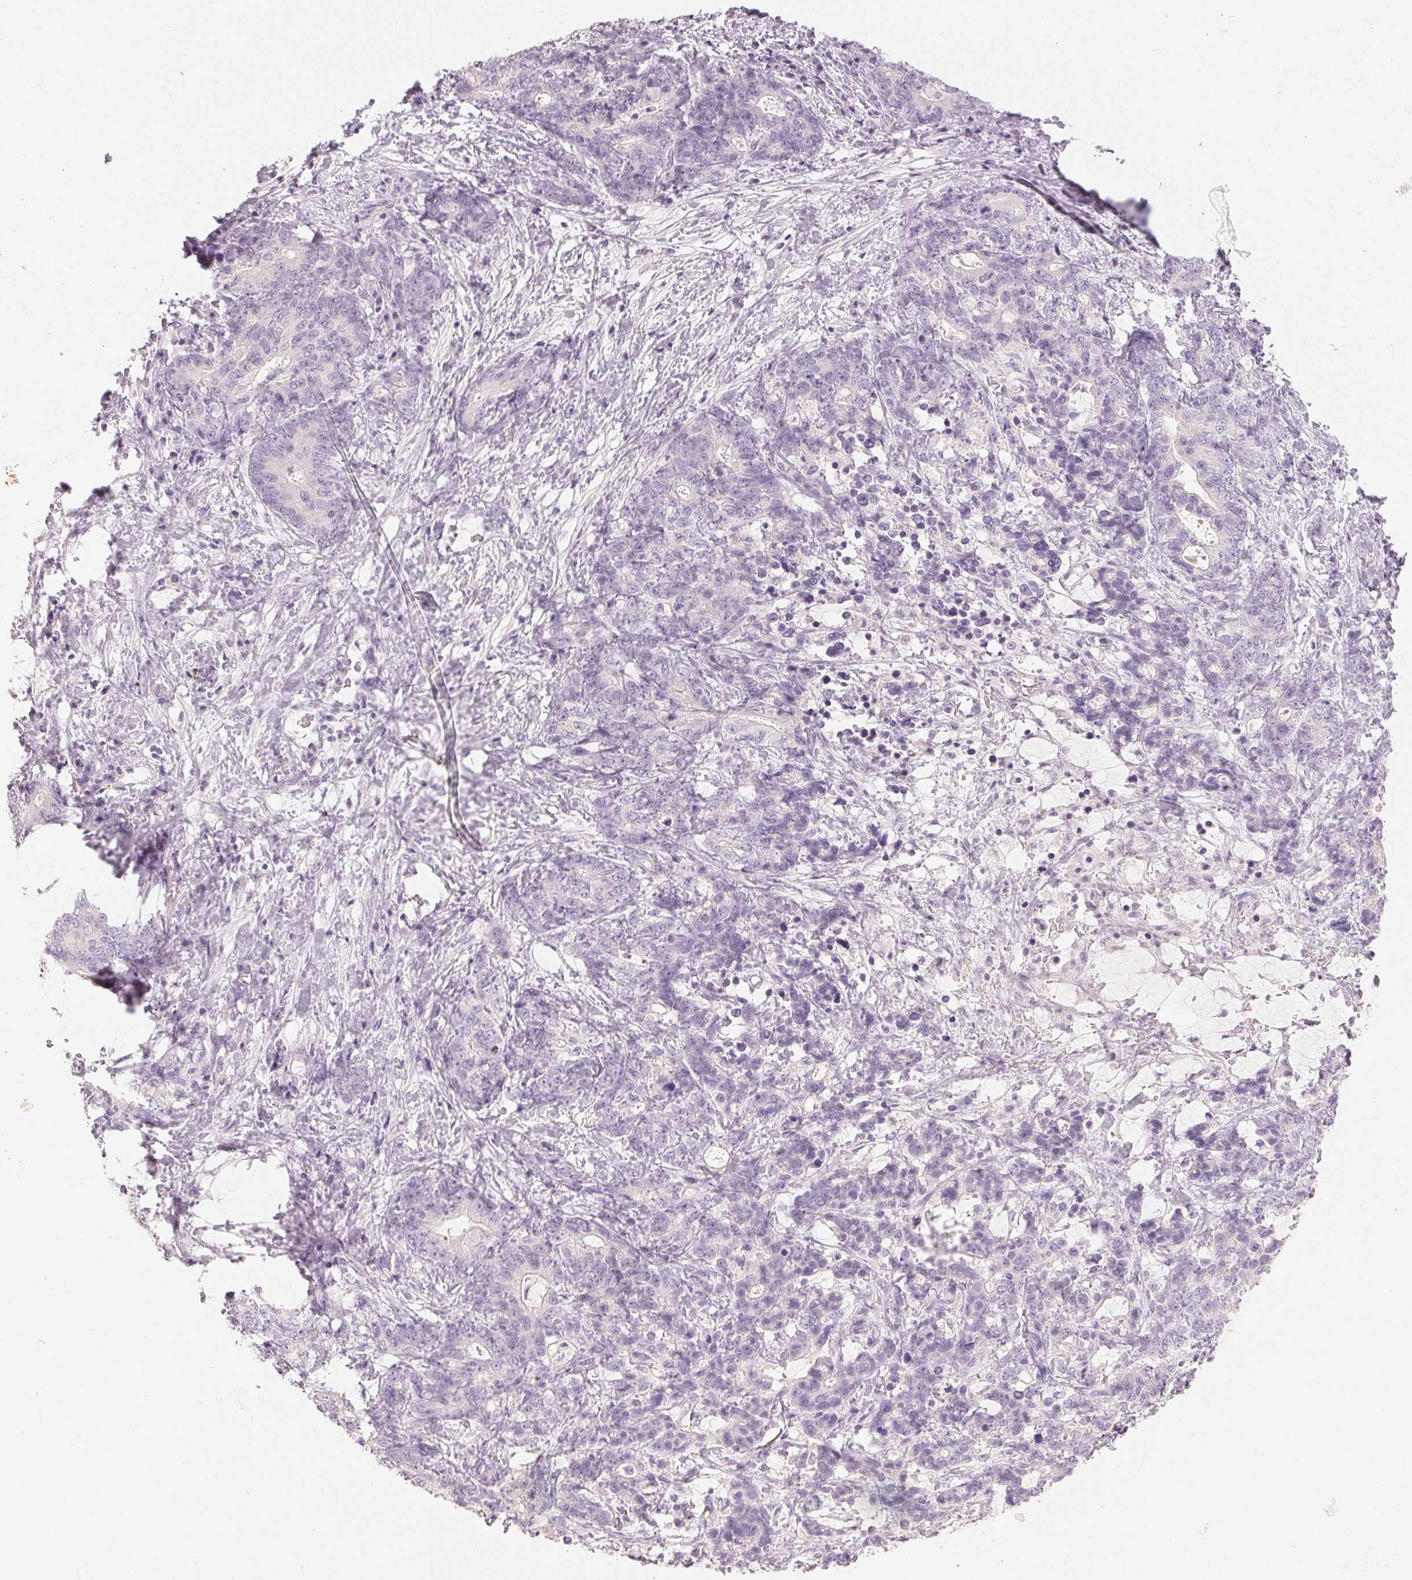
{"staining": {"intensity": "negative", "quantity": "none", "location": "none"}, "tissue": "stomach cancer", "cell_type": "Tumor cells", "image_type": "cancer", "snomed": [{"axis": "morphology", "description": "Normal tissue, NOS"}, {"axis": "morphology", "description": "Adenocarcinoma, NOS"}, {"axis": "topography", "description": "Stomach"}], "caption": "Immunohistochemical staining of stomach adenocarcinoma demonstrates no significant expression in tumor cells. (DAB (3,3'-diaminobenzidine) immunohistochemistry, high magnification).", "gene": "LVRN", "patient": {"sex": "female", "age": 64}}